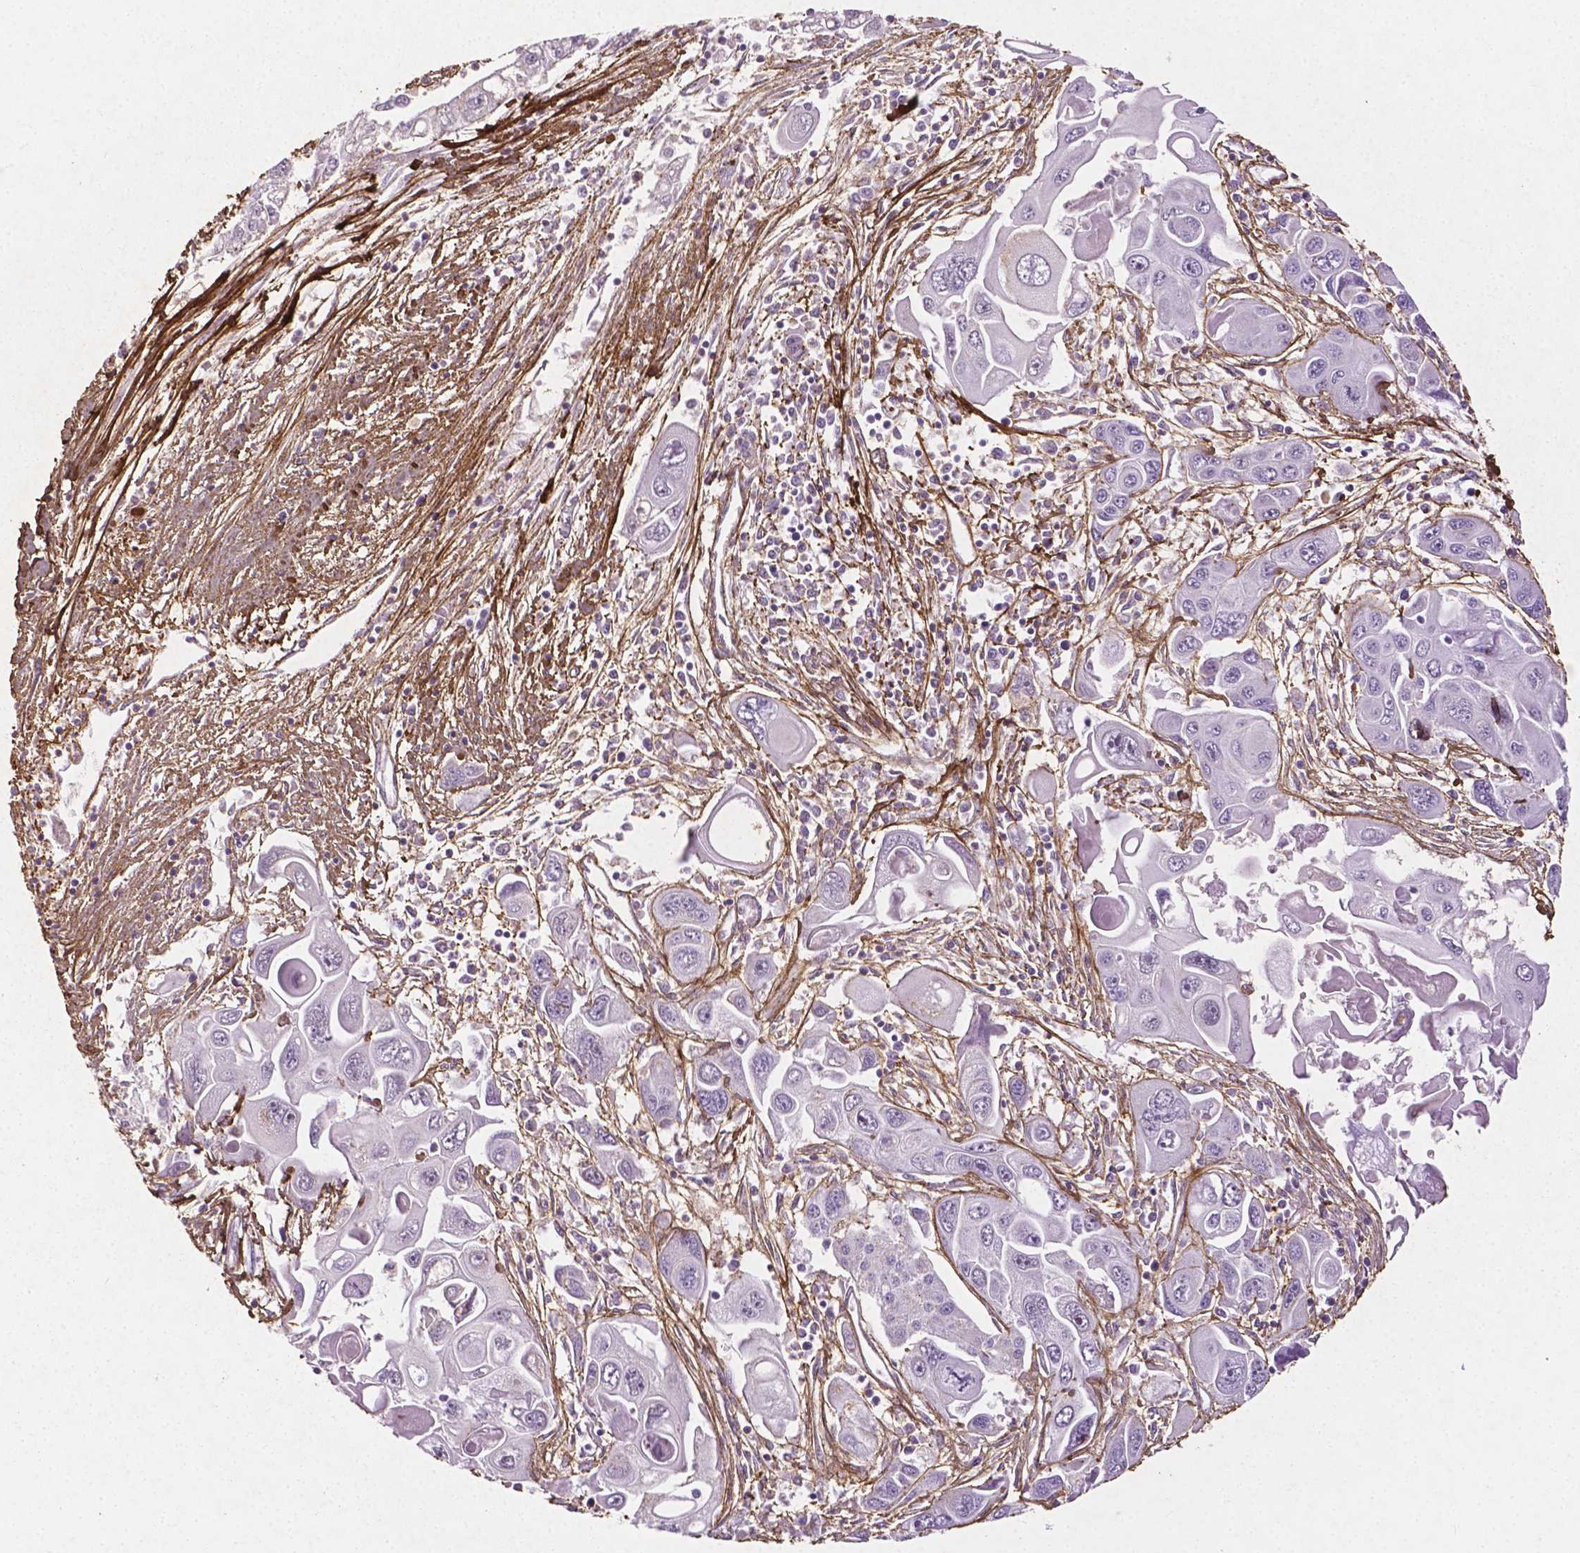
{"staining": {"intensity": "negative", "quantity": "none", "location": "none"}, "tissue": "pancreatic cancer", "cell_type": "Tumor cells", "image_type": "cancer", "snomed": [{"axis": "morphology", "description": "Adenocarcinoma, NOS"}, {"axis": "topography", "description": "Pancreas"}], "caption": "Human pancreatic cancer (adenocarcinoma) stained for a protein using IHC displays no staining in tumor cells.", "gene": "DLG2", "patient": {"sex": "male", "age": 70}}